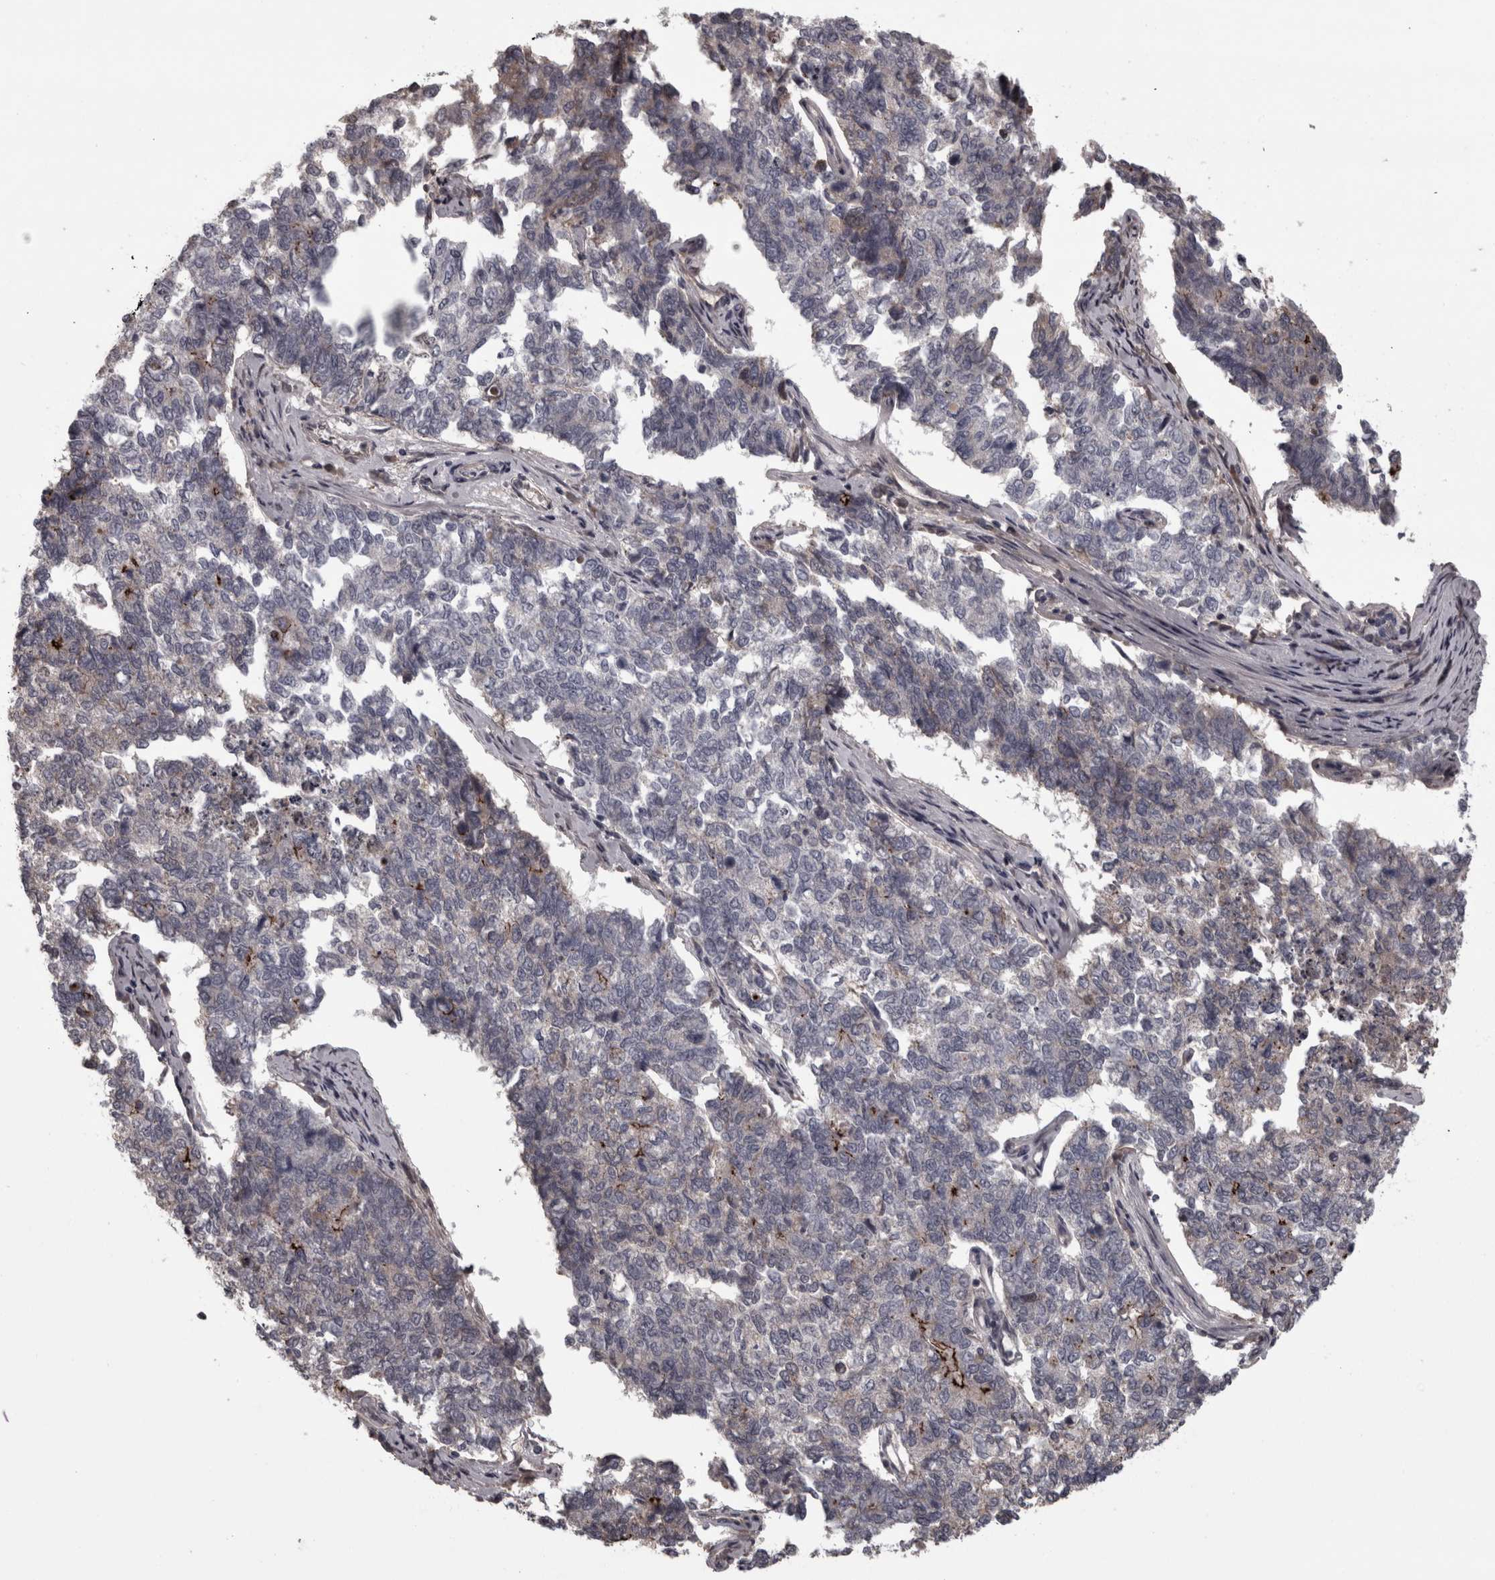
{"staining": {"intensity": "negative", "quantity": "none", "location": "none"}, "tissue": "cervical cancer", "cell_type": "Tumor cells", "image_type": "cancer", "snomed": [{"axis": "morphology", "description": "Squamous cell carcinoma, NOS"}, {"axis": "topography", "description": "Cervix"}], "caption": "The micrograph displays no significant positivity in tumor cells of cervical squamous cell carcinoma.", "gene": "PCDH17", "patient": {"sex": "female", "age": 63}}